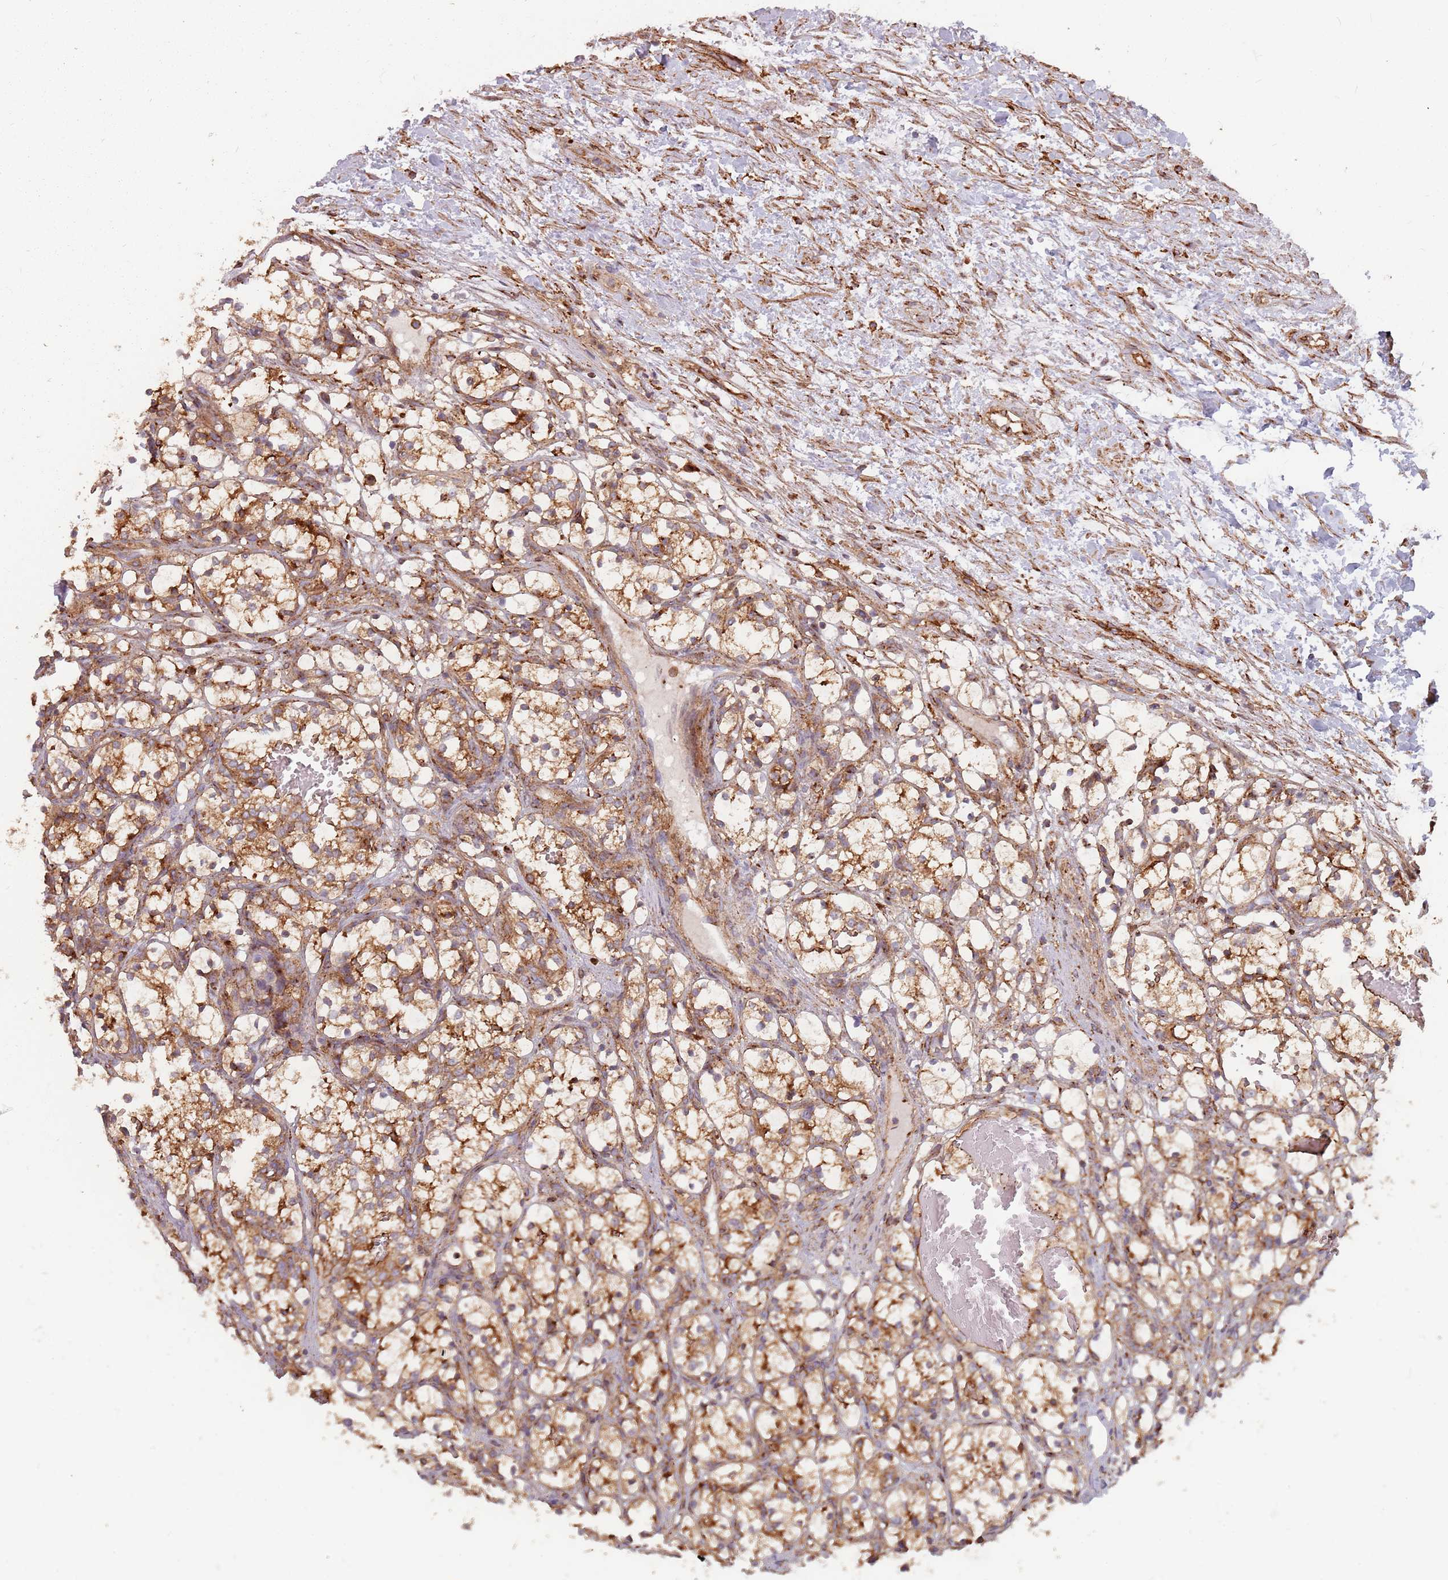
{"staining": {"intensity": "moderate", "quantity": ">75%", "location": "cytoplasmic/membranous"}, "tissue": "renal cancer", "cell_type": "Tumor cells", "image_type": "cancer", "snomed": [{"axis": "morphology", "description": "Adenocarcinoma, NOS"}, {"axis": "topography", "description": "Kidney"}], "caption": "Immunohistochemistry histopathology image of neoplastic tissue: human adenocarcinoma (renal) stained using IHC shows medium levels of moderate protein expression localized specifically in the cytoplasmic/membranous of tumor cells, appearing as a cytoplasmic/membranous brown color.", "gene": "TPD52L2", "patient": {"sex": "female", "age": 69}}